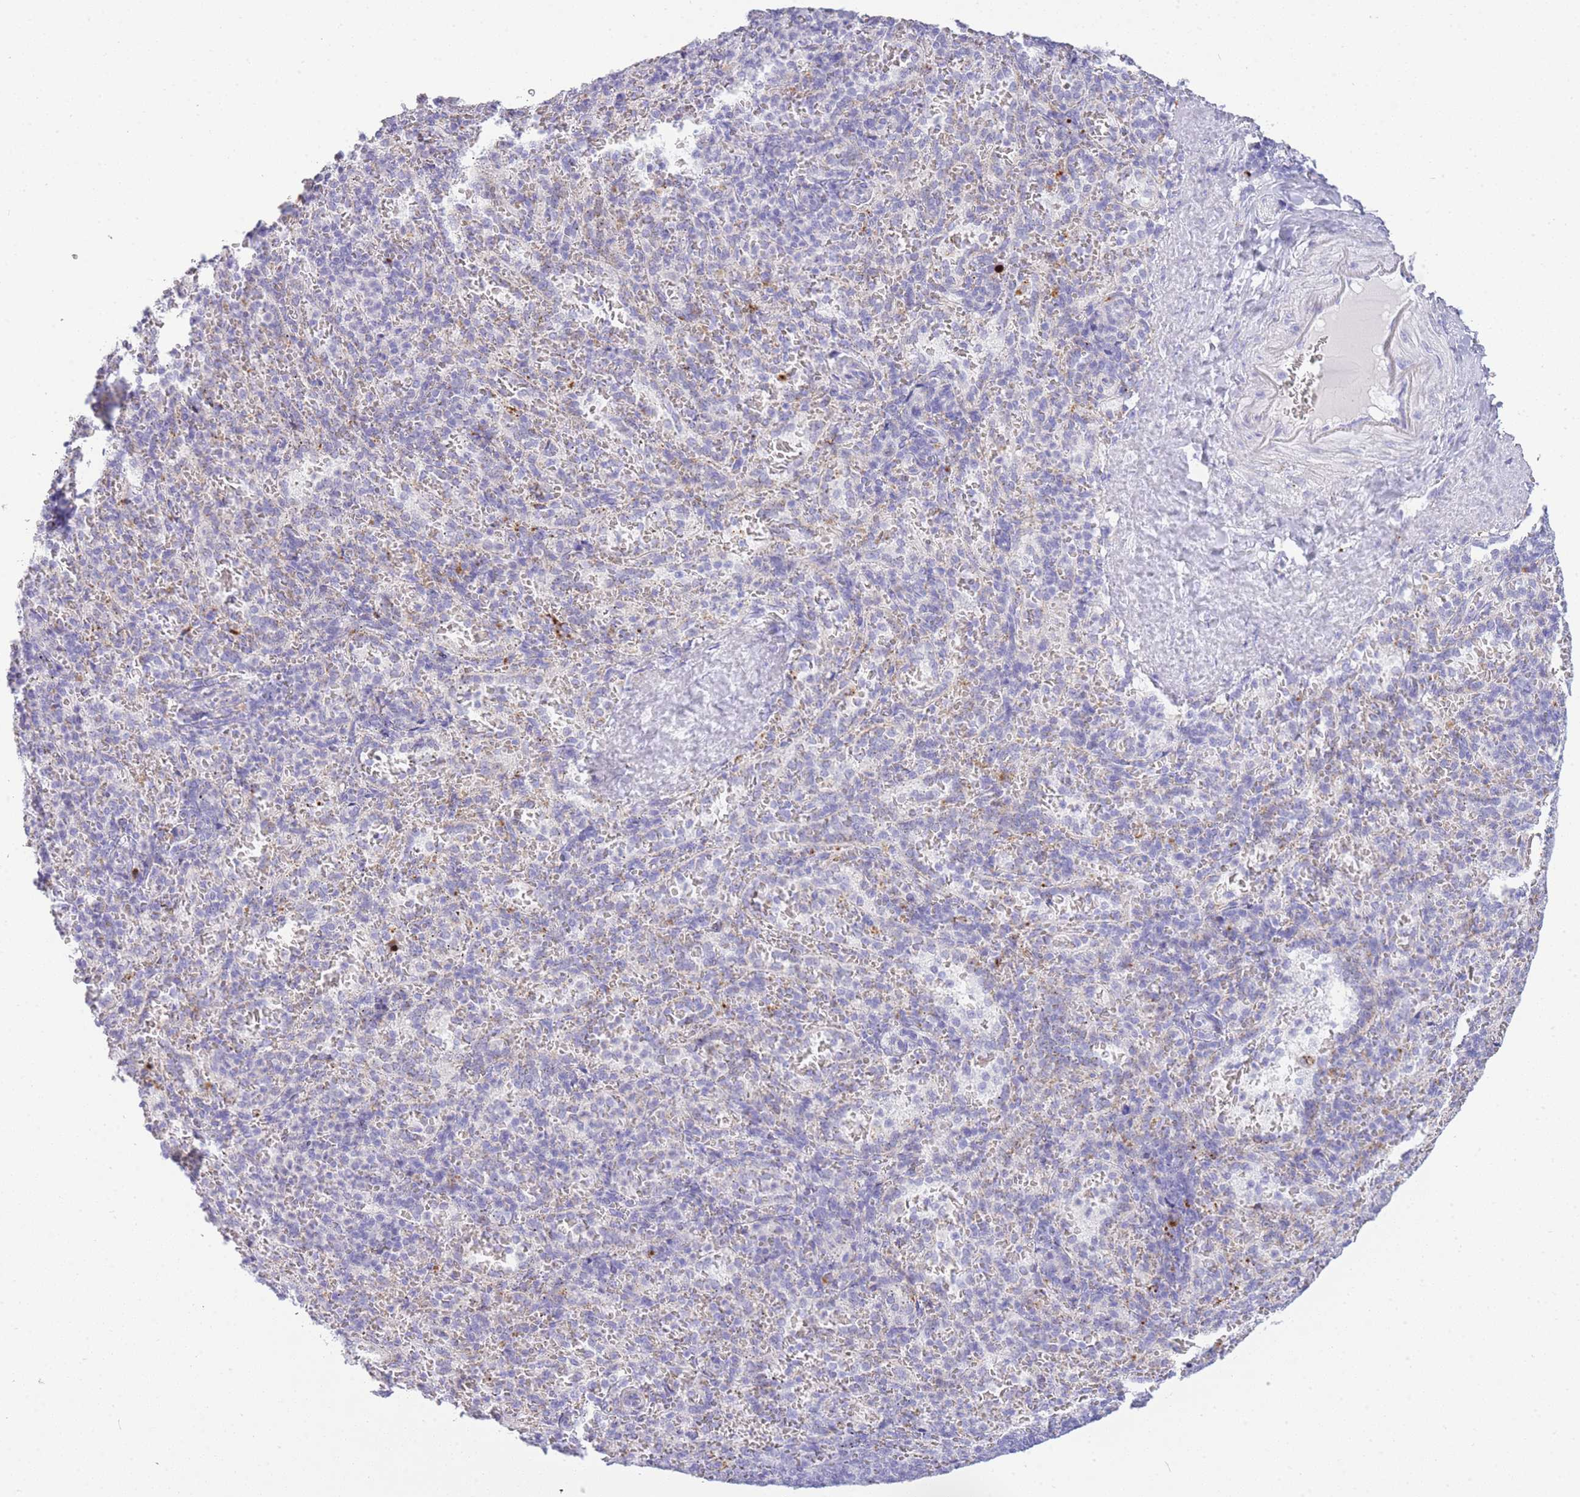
{"staining": {"intensity": "negative", "quantity": "none", "location": "none"}, "tissue": "spleen", "cell_type": "Cells in red pulp", "image_type": "normal", "snomed": [{"axis": "morphology", "description": "Normal tissue, NOS"}, {"axis": "topography", "description": "Spleen"}], "caption": "Histopathology image shows no significant protein positivity in cells in red pulp of normal spleen.", "gene": "RHO", "patient": {"sex": "female", "age": 21}}